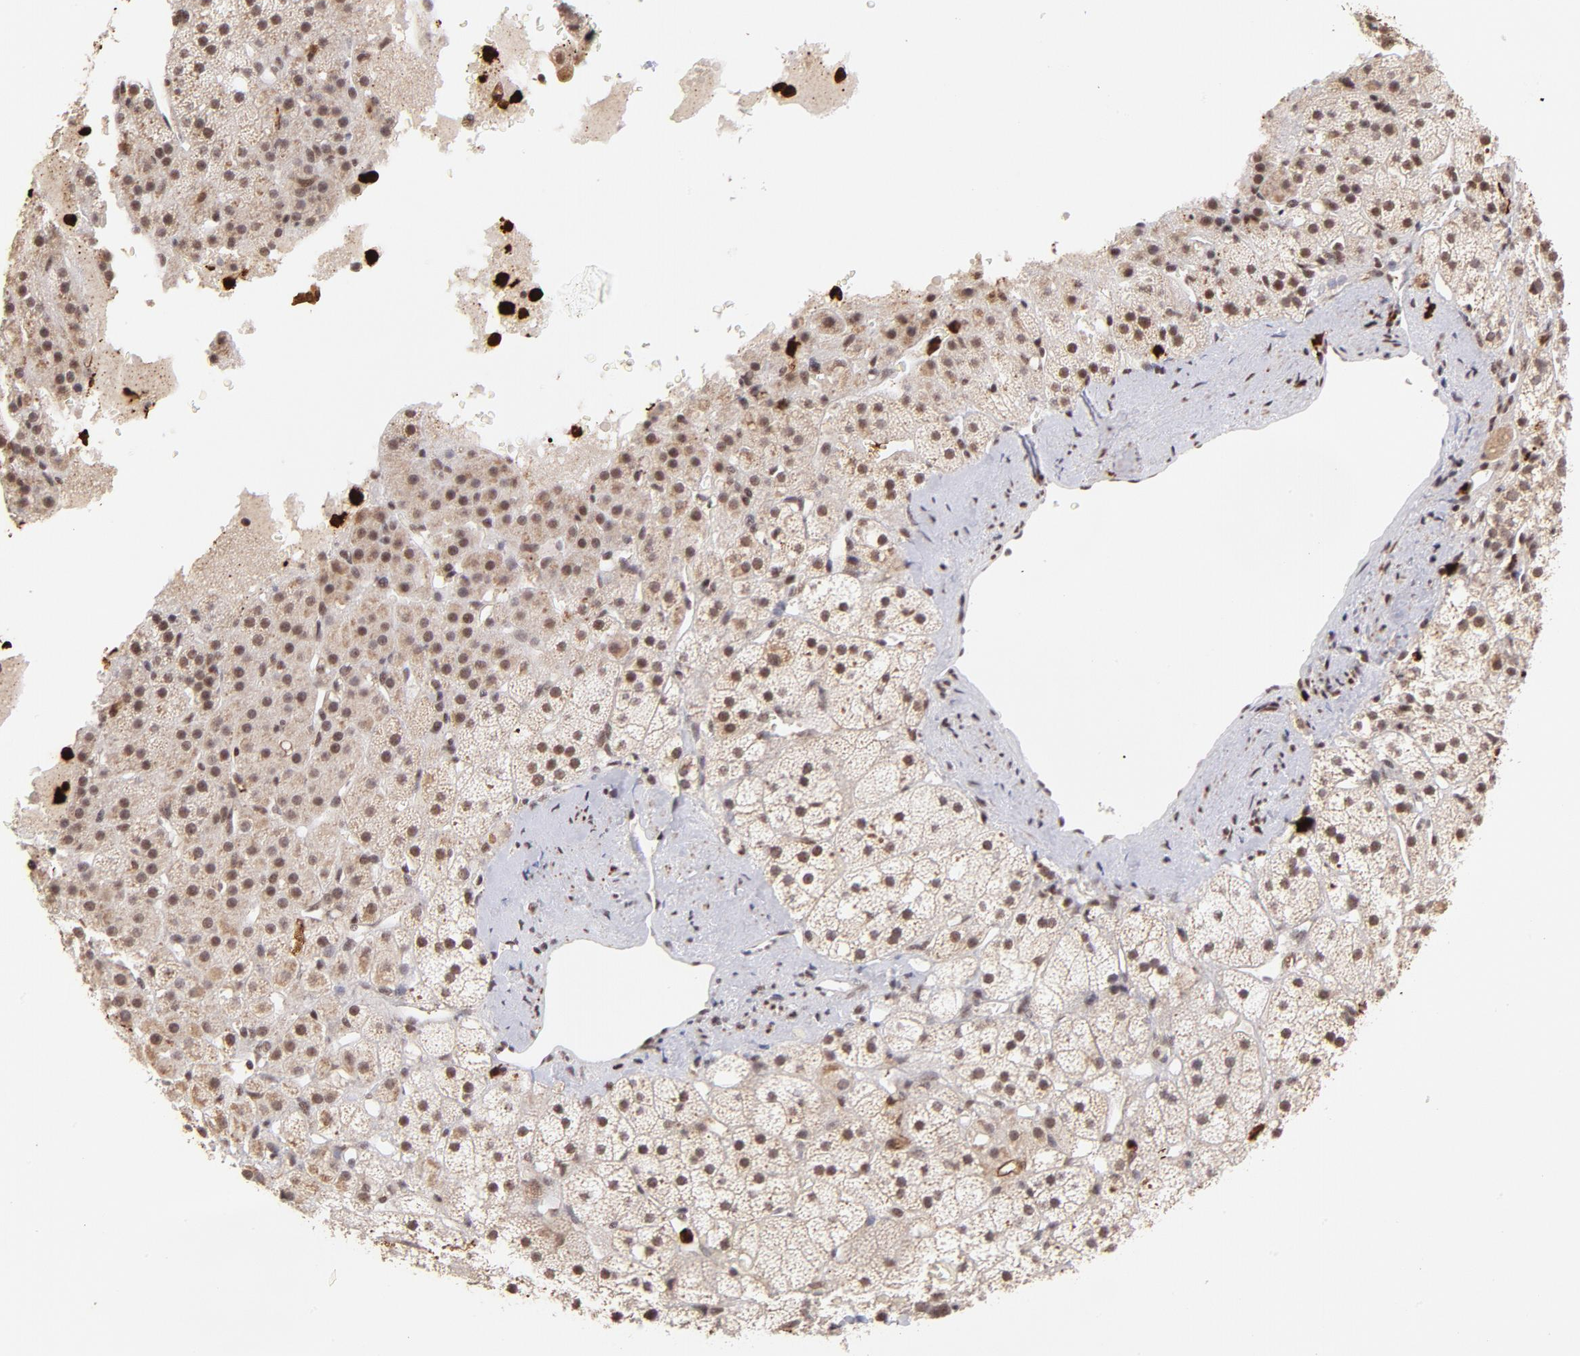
{"staining": {"intensity": "moderate", "quantity": ">75%", "location": "cytoplasmic/membranous,nuclear"}, "tissue": "adrenal gland", "cell_type": "Glandular cells", "image_type": "normal", "snomed": [{"axis": "morphology", "description": "Normal tissue, NOS"}, {"axis": "topography", "description": "Adrenal gland"}], "caption": "Adrenal gland stained for a protein (brown) shows moderate cytoplasmic/membranous,nuclear positive expression in about >75% of glandular cells.", "gene": "ZFX", "patient": {"sex": "male", "age": 35}}